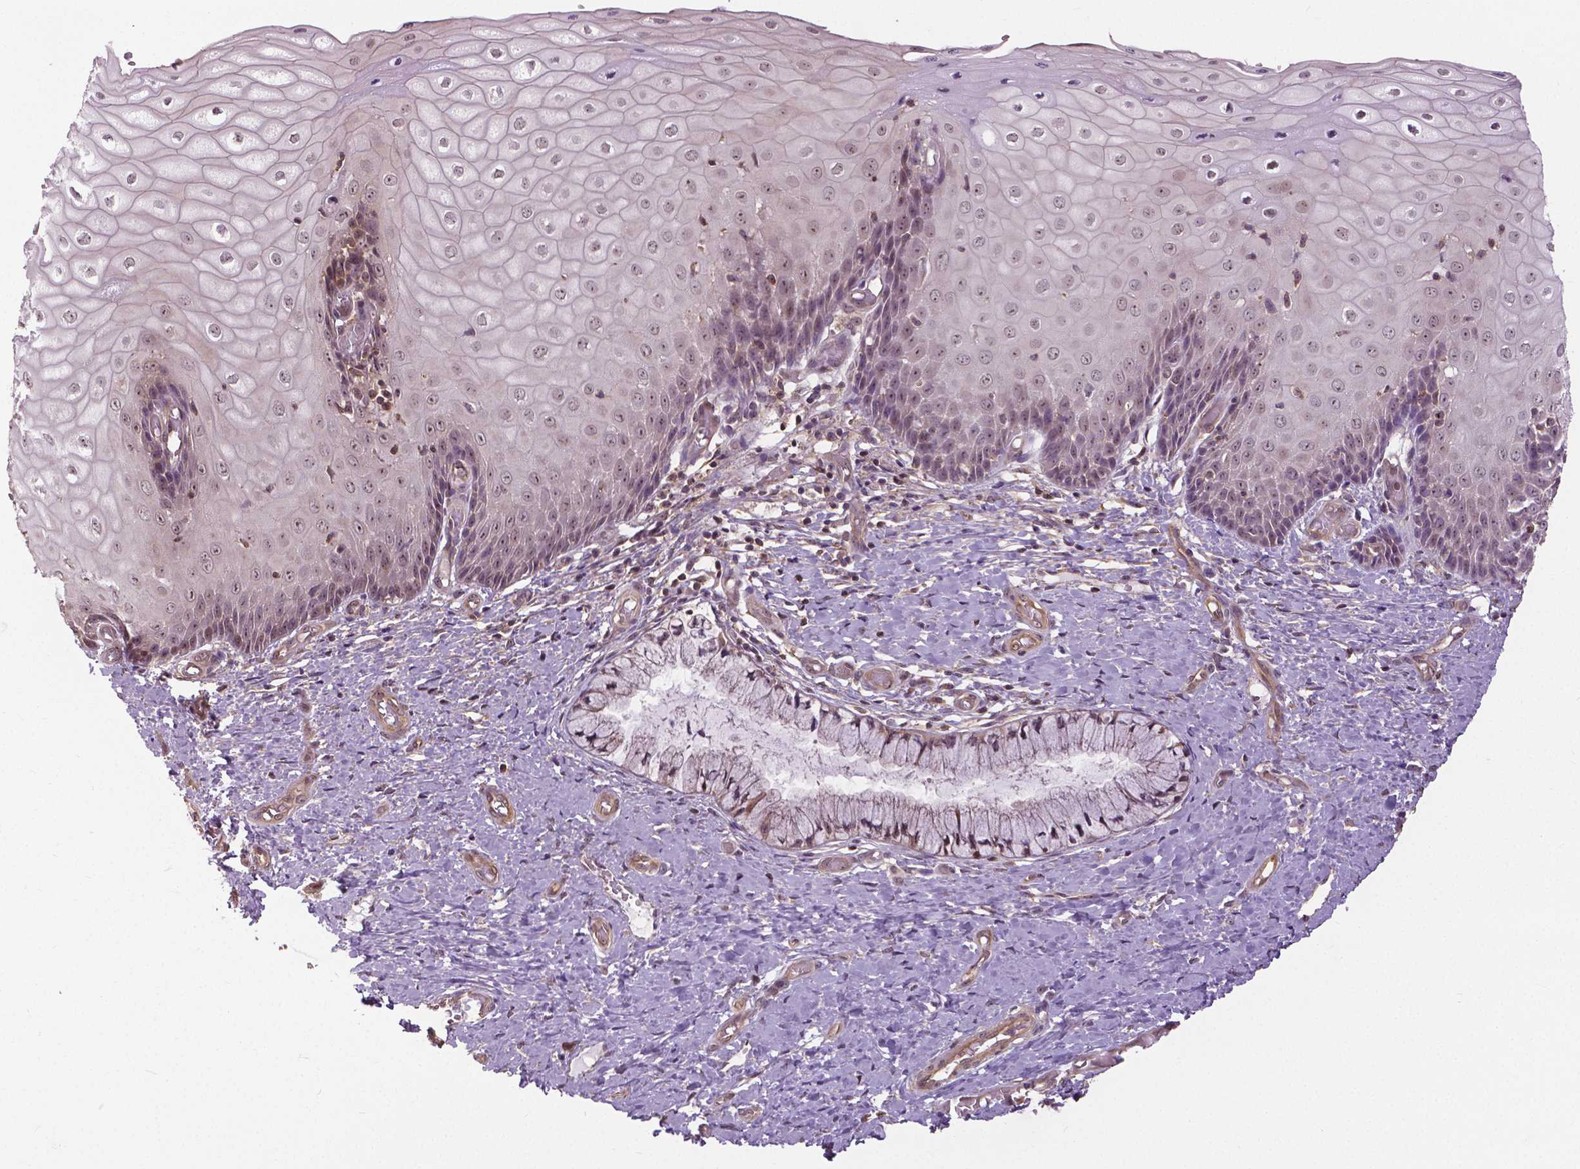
{"staining": {"intensity": "negative", "quantity": "none", "location": "none"}, "tissue": "cervix", "cell_type": "Glandular cells", "image_type": "normal", "snomed": [{"axis": "morphology", "description": "Normal tissue, NOS"}, {"axis": "topography", "description": "Cervix"}], "caption": "Immunohistochemistry photomicrograph of benign human cervix stained for a protein (brown), which reveals no staining in glandular cells.", "gene": "ANXA13", "patient": {"sex": "female", "age": 37}}